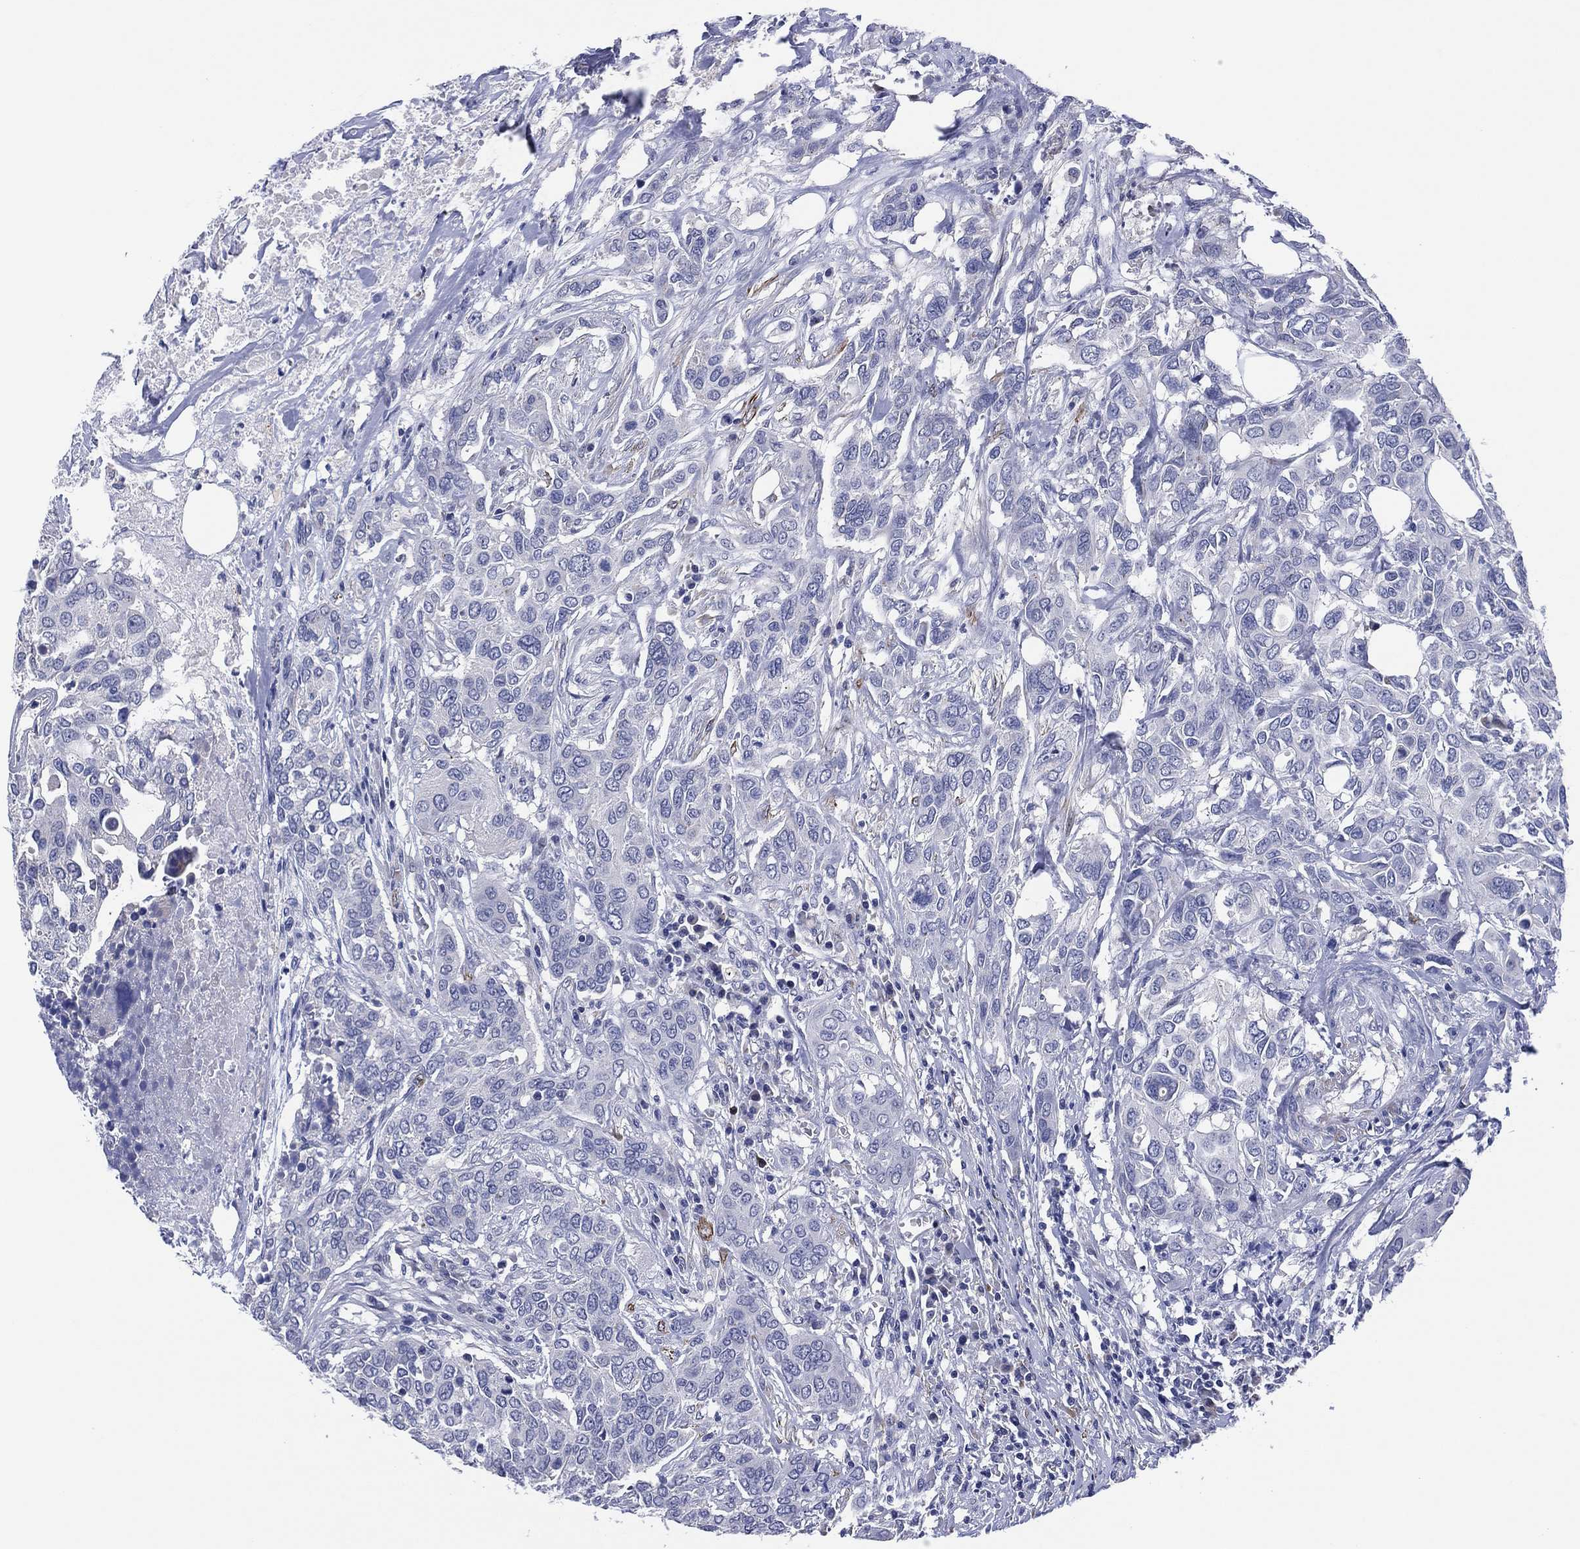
{"staining": {"intensity": "negative", "quantity": "none", "location": "none"}, "tissue": "urothelial cancer", "cell_type": "Tumor cells", "image_type": "cancer", "snomed": [{"axis": "morphology", "description": "Urothelial carcinoma, NOS"}, {"axis": "morphology", "description": "Urothelial carcinoma, High grade"}, {"axis": "topography", "description": "Urinary bladder"}], "caption": "DAB immunohistochemical staining of urothelial carcinoma (high-grade) displays no significant positivity in tumor cells. (Brightfield microscopy of DAB immunohistochemistry (IHC) at high magnification).", "gene": "CLIP3", "patient": {"sex": "male", "age": 63}}